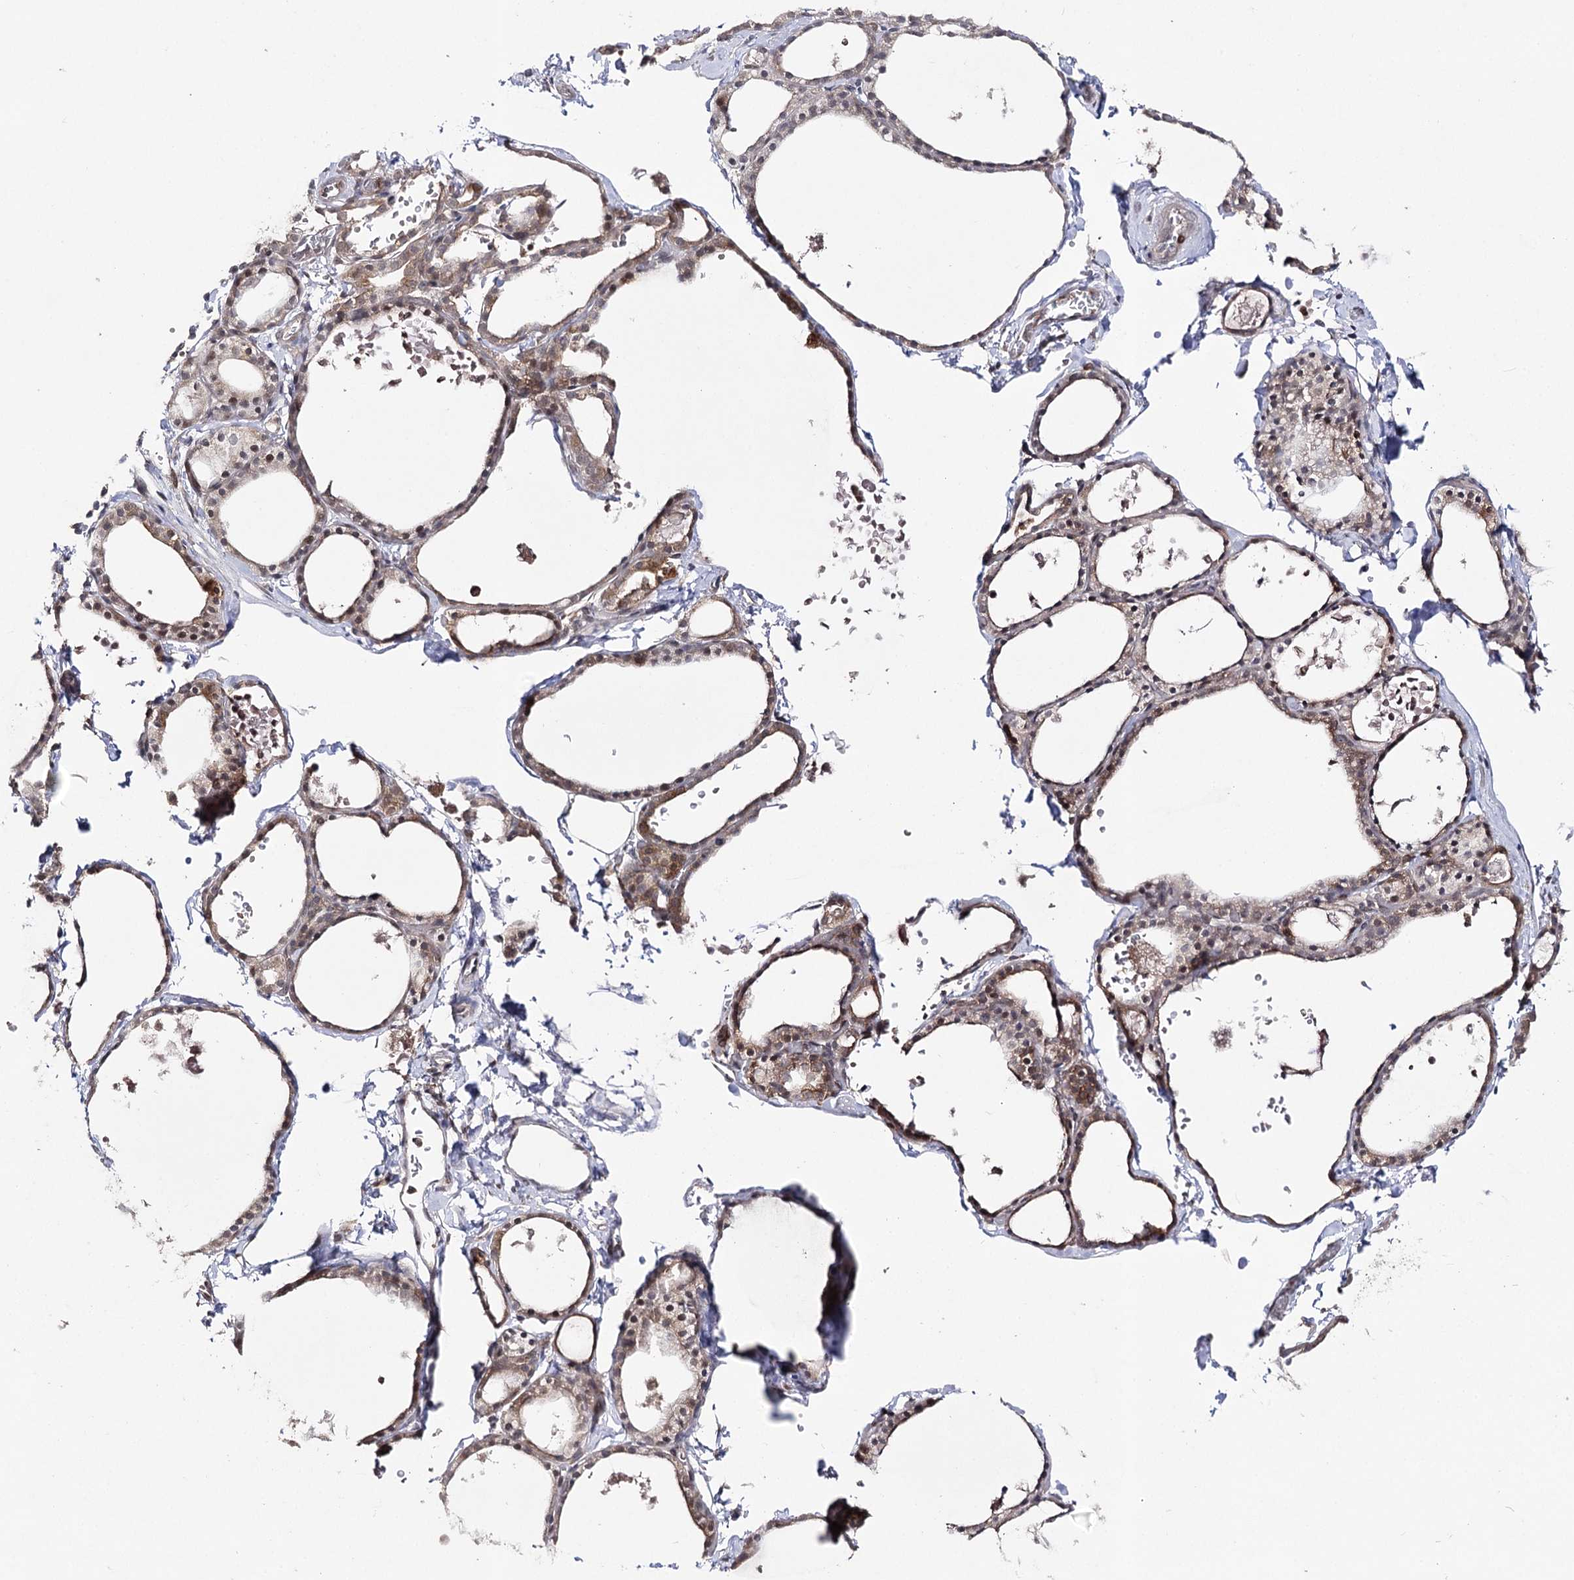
{"staining": {"intensity": "moderate", "quantity": "25%-75%", "location": "cytoplasmic/membranous"}, "tissue": "thyroid gland", "cell_type": "Glandular cells", "image_type": "normal", "snomed": [{"axis": "morphology", "description": "Normal tissue, NOS"}, {"axis": "topography", "description": "Thyroid gland"}], "caption": "Glandular cells reveal medium levels of moderate cytoplasmic/membranous positivity in approximately 25%-75% of cells in benign human thyroid gland. Immunohistochemistry stains the protein in brown and the nuclei are stained blue.", "gene": "HSD11B2", "patient": {"sex": "male", "age": 56}}